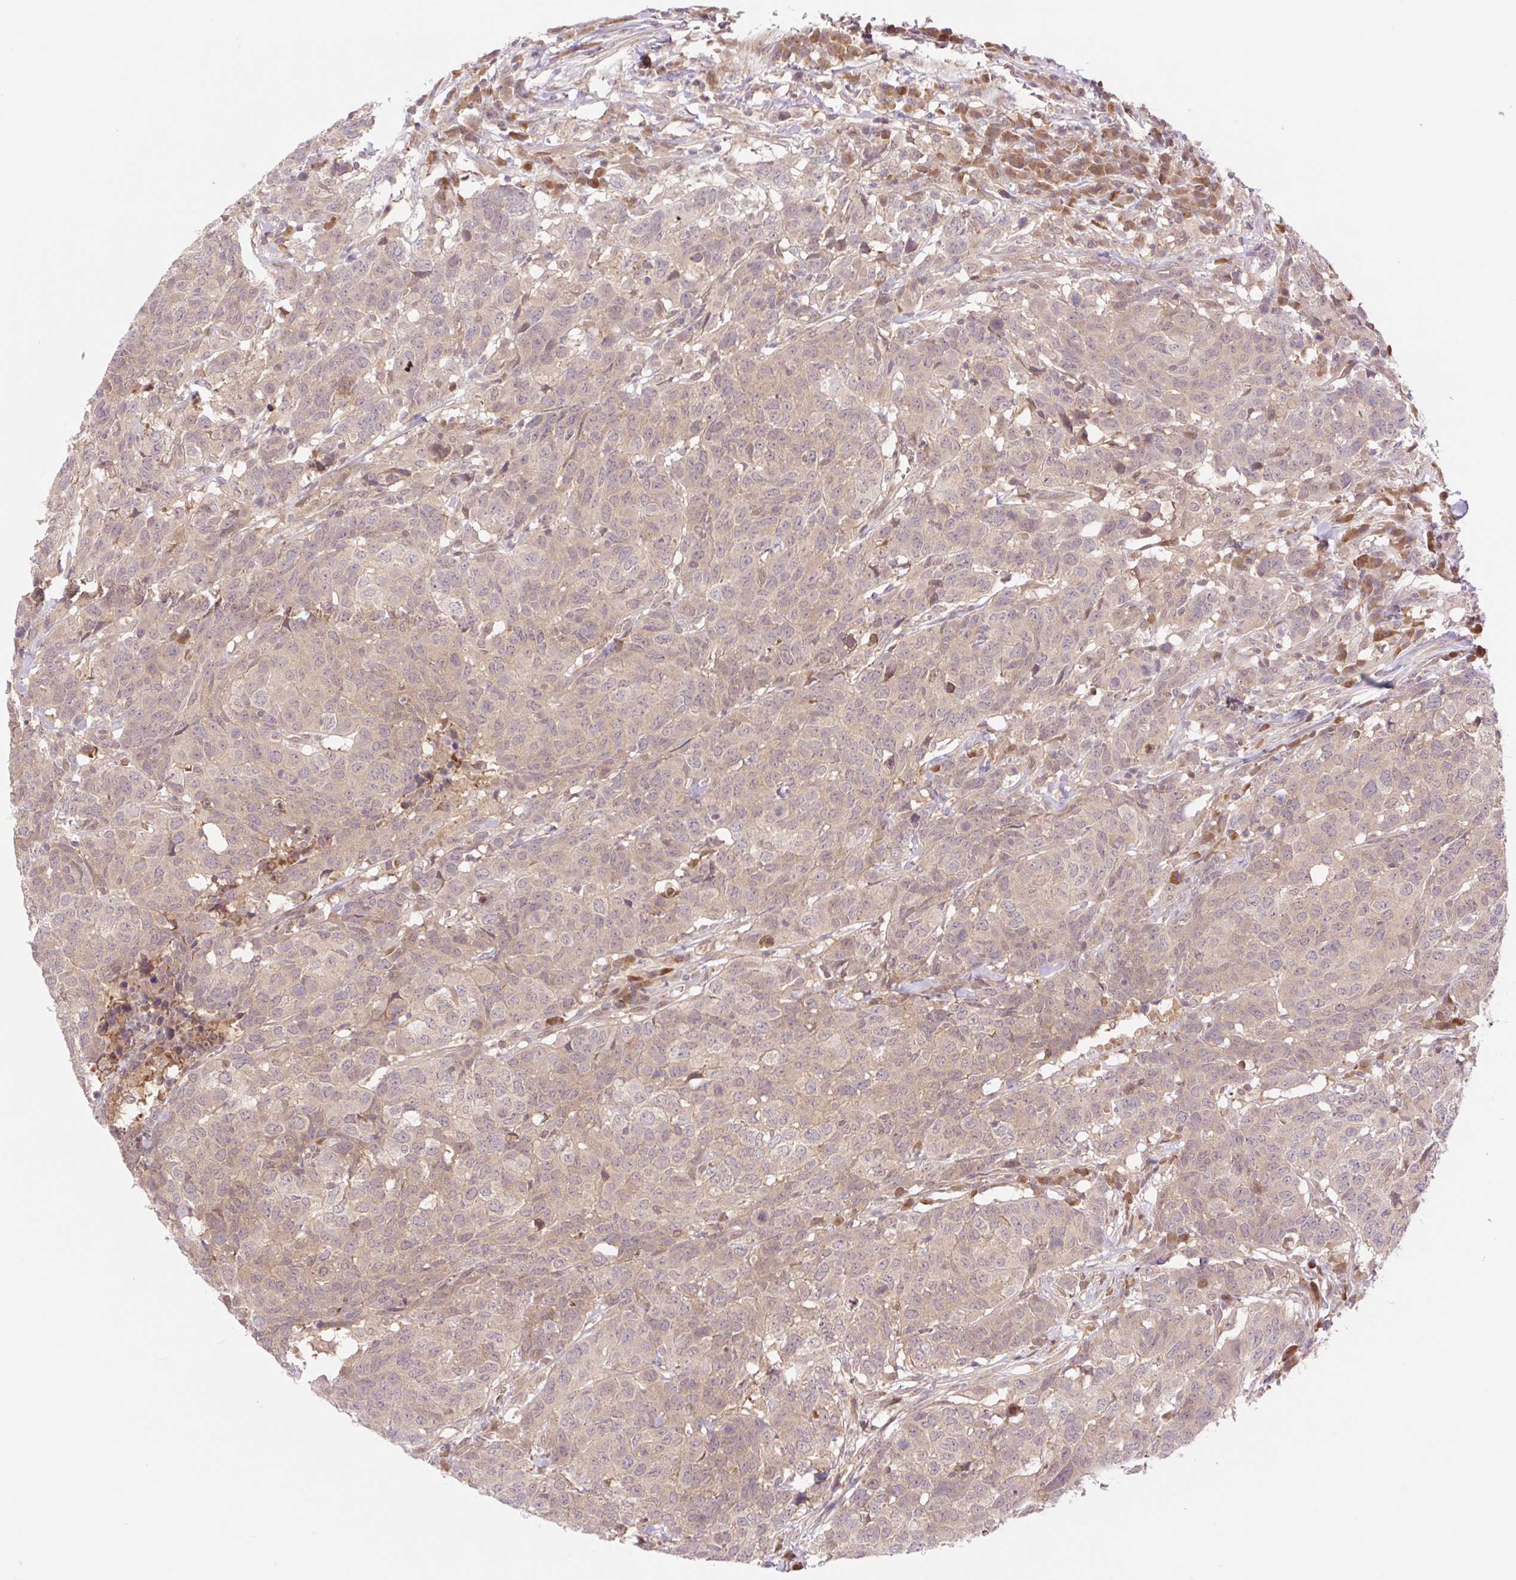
{"staining": {"intensity": "weak", "quantity": ">75%", "location": "cytoplasmic/membranous"}, "tissue": "head and neck cancer", "cell_type": "Tumor cells", "image_type": "cancer", "snomed": [{"axis": "morphology", "description": "Normal tissue, NOS"}, {"axis": "morphology", "description": "Squamous cell carcinoma, NOS"}, {"axis": "topography", "description": "Skeletal muscle"}, {"axis": "topography", "description": "Vascular tissue"}, {"axis": "topography", "description": "Peripheral nerve tissue"}, {"axis": "topography", "description": "Head-Neck"}], "caption": "Squamous cell carcinoma (head and neck) stained for a protein (brown) displays weak cytoplasmic/membranous positive staining in approximately >75% of tumor cells.", "gene": "VPS25", "patient": {"sex": "male", "age": 66}}